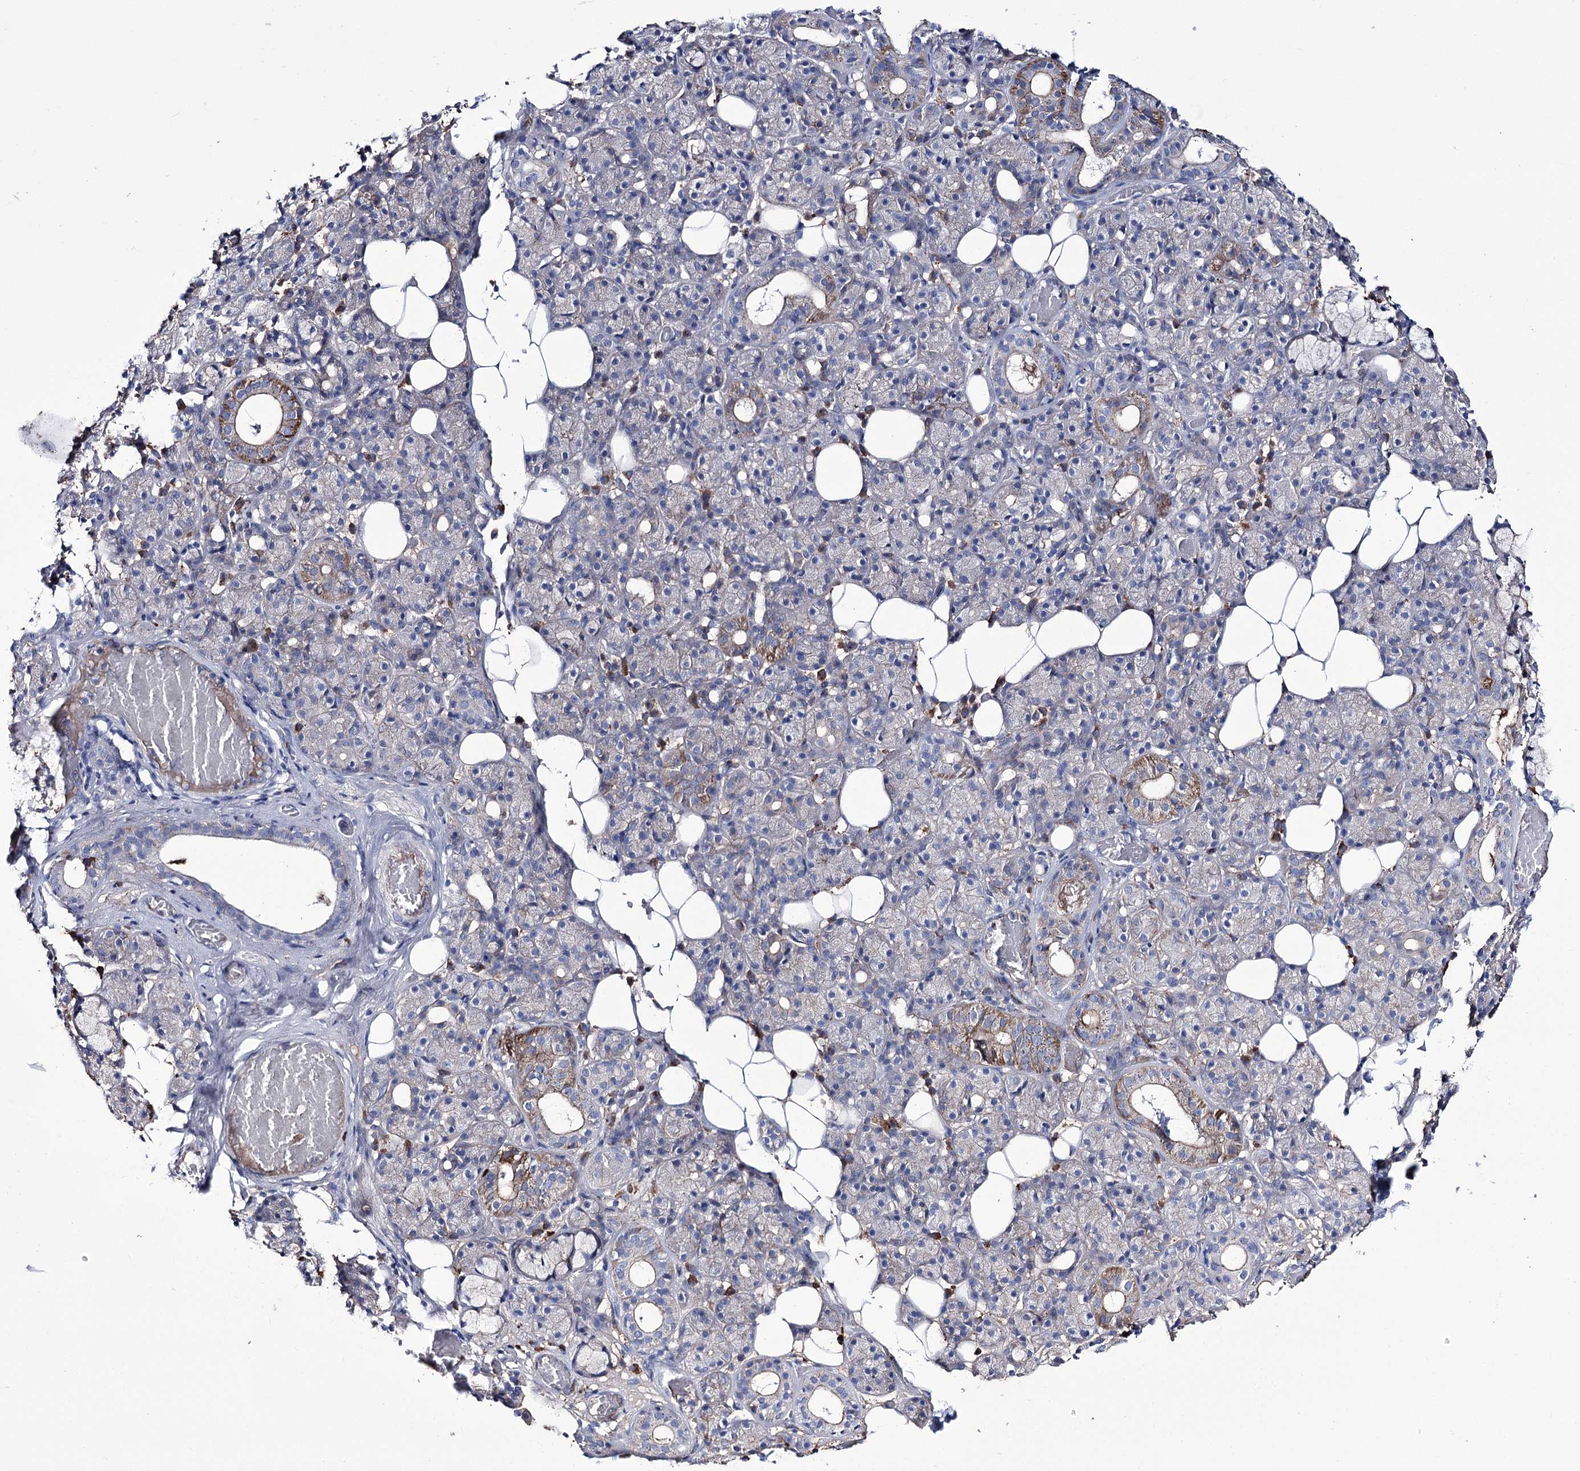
{"staining": {"intensity": "moderate", "quantity": "<25%", "location": "cytoplasmic/membranous"}, "tissue": "salivary gland", "cell_type": "Glandular cells", "image_type": "normal", "snomed": [{"axis": "morphology", "description": "Normal tissue, NOS"}, {"axis": "topography", "description": "Salivary gland"}], "caption": "Protein staining displays moderate cytoplasmic/membranous staining in approximately <25% of glandular cells in normal salivary gland.", "gene": "CEP164", "patient": {"sex": "male", "age": 63}}